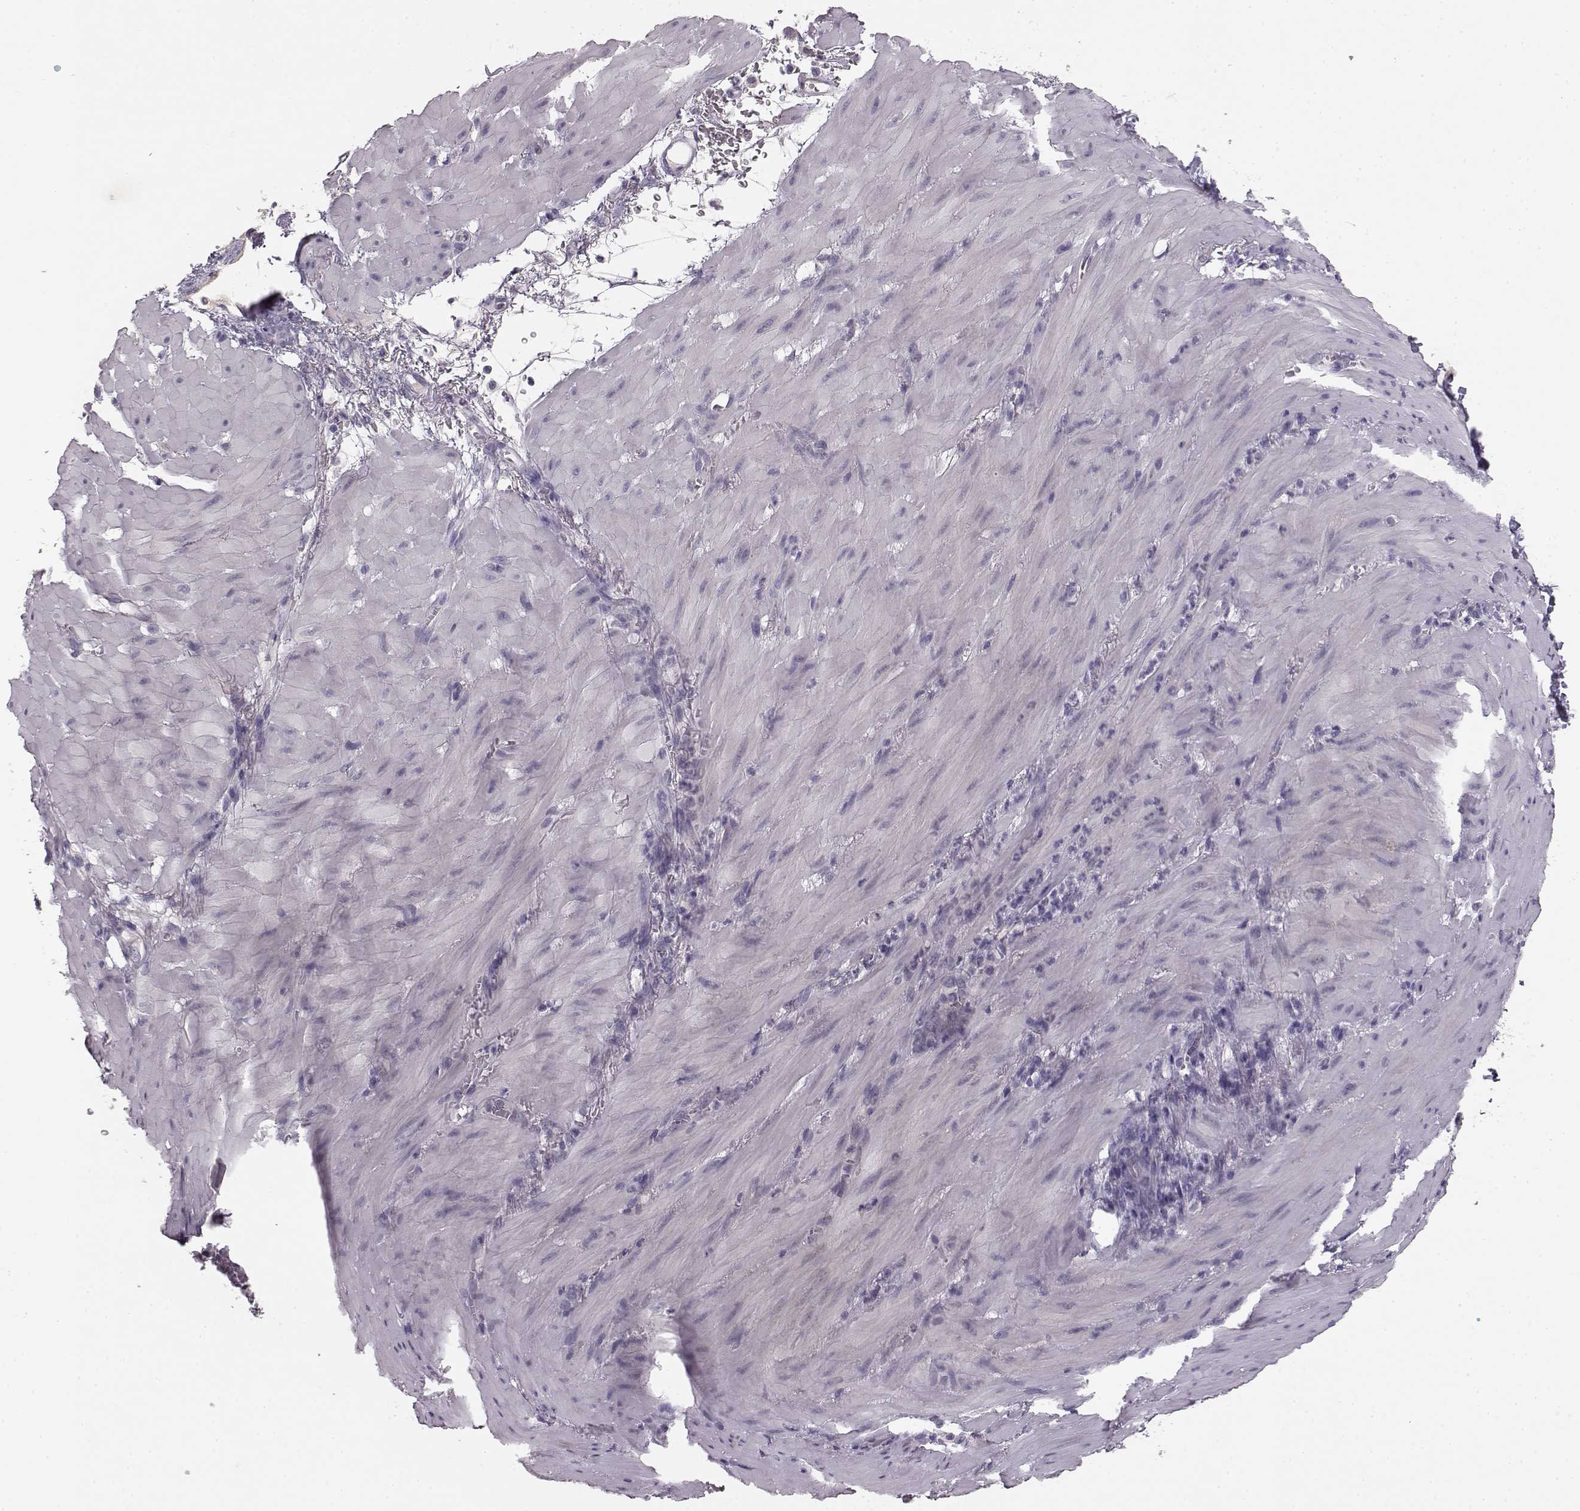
{"staining": {"intensity": "negative", "quantity": "none", "location": "none"}, "tissue": "stomach cancer", "cell_type": "Tumor cells", "image_type": "cancer", "snomed": [{"axis": "morphology", "description": "Normal tissue, NOS"}, {"axis": "morphology", "description": "Adenocarcinoma, NOS"}, {"axis": "topography", "description": "Esophagus"}, {"axis": "topography", "description": "Stomach, upper"}], "caption": "A micrograph of human stomach cancer is negative for staining in tumor cells. (Immunohistochemistry, brightfield microscopy, high magnification).", "gene": "BFSP2", "patient": {"sex": "male", "age": 74}}